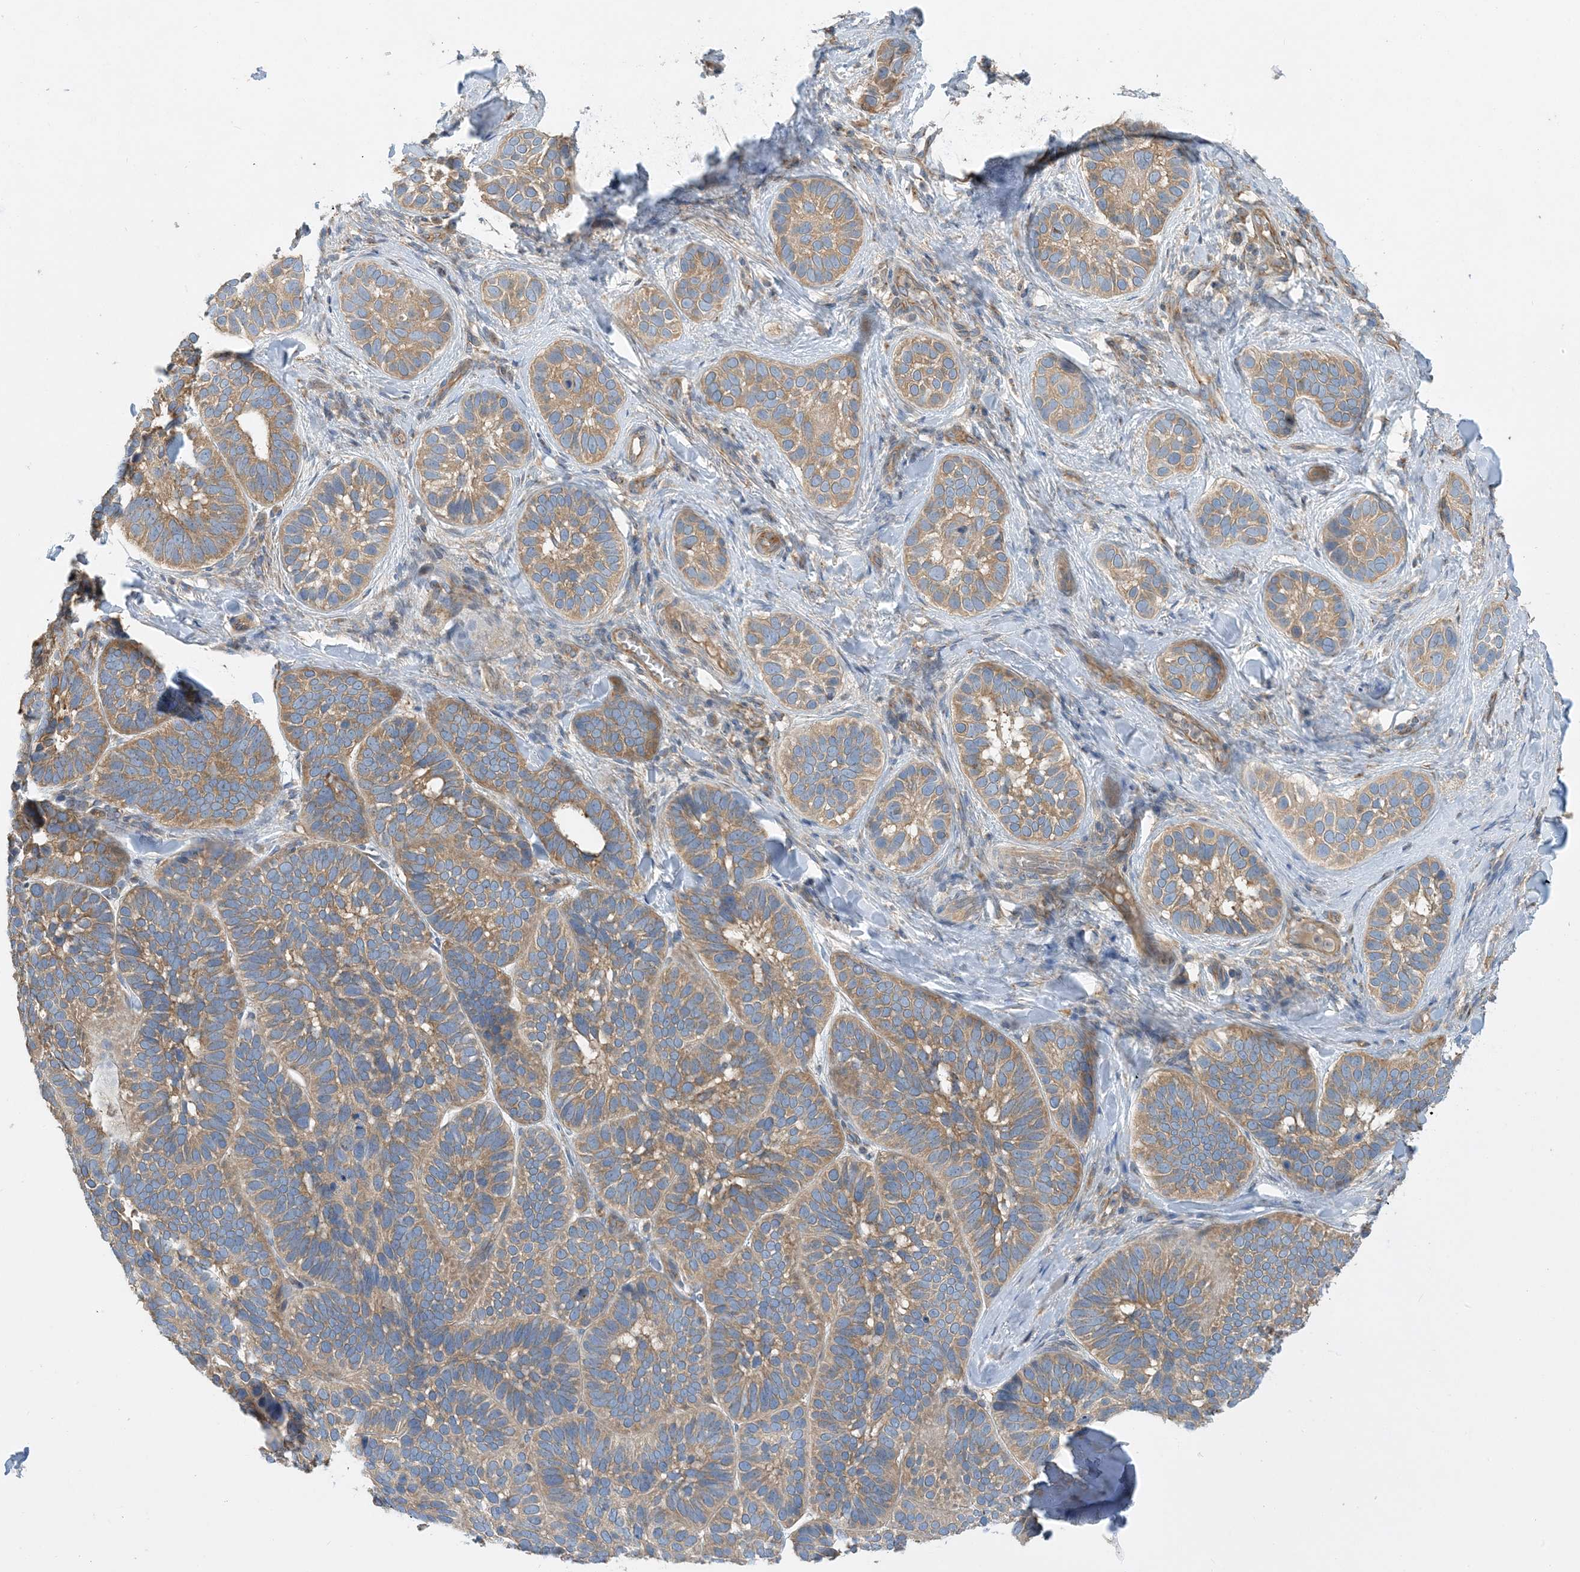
{"staining": {"intensity": "moderate", "quantity": ">75%", "location": "cytoplasmic/membranous"}, "tissue": "skin cancer", "cell_type": "Tumor cells", "image_type": "cancer", "snomed": [{"axis": "morphology", "description": "Basal cell carcinoma"}, {"axis": "topography", "description": "Skin"}], "caption": "This image exhibits IHC staining of human skin cancer (basal cell carcinoma), with medium moderate cytoplasmic/membranous expression in approximately >75% of tumor cells.", "gene": "SIDT1", "patient": {"sex": "male", "age": 62}}